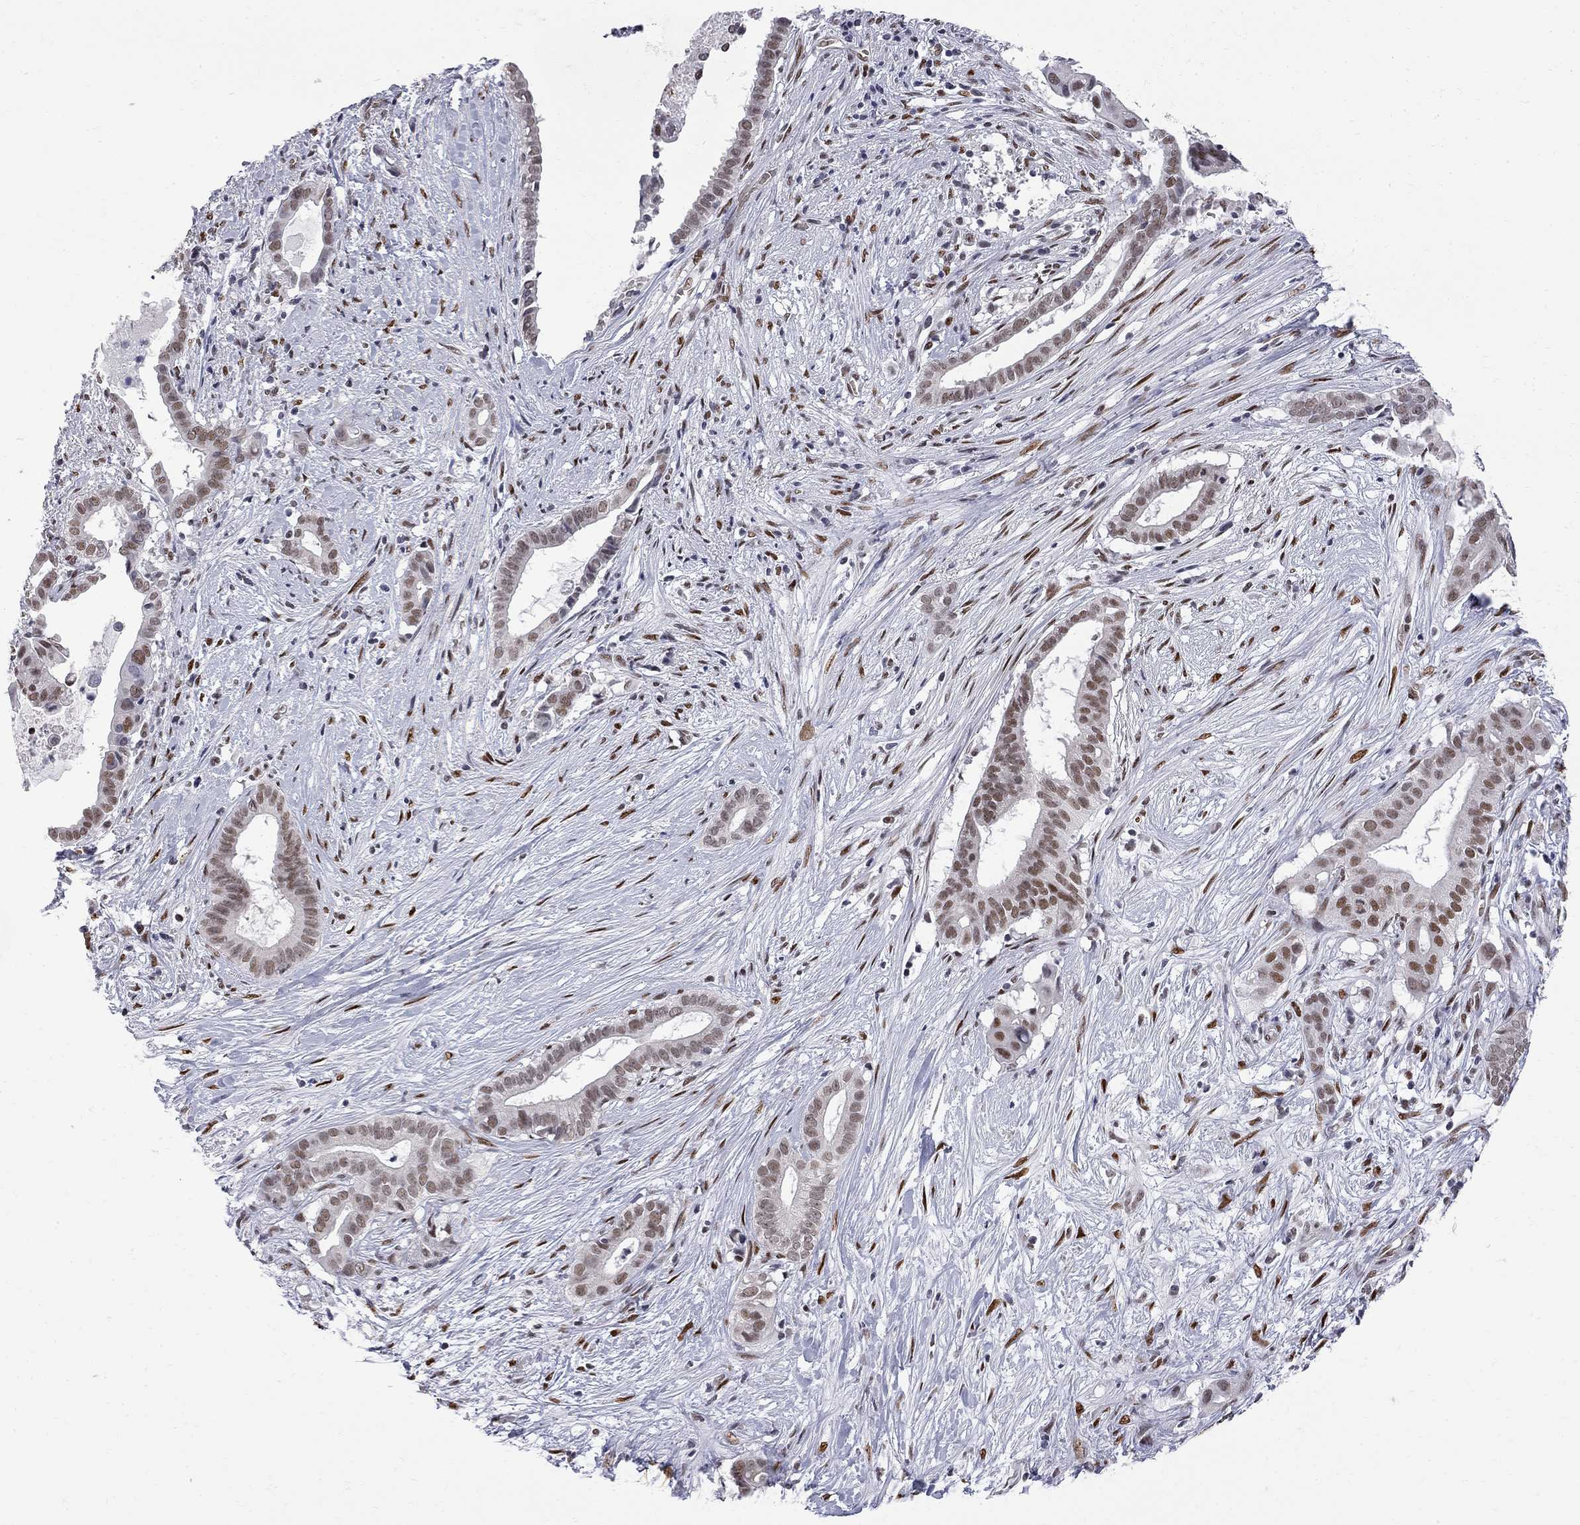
{"staining": {"intensity": "moderate", "quantity": "25%-75%", "location": "nuclear"}, "tissue": "pancreatic cancer", "cell_type": "Tumor cells", "image_type": "cancer", "snomed": [{"axis": "morphology", "description": "Adenocarcinoma, NOS"}, {"axis": "topography", "description": "Pancreas"}], "caption": "High-magnification brightfield microscopy of pancreatic cancer (adenocarcinoma) stained with DAB (3,3'-diaminobenzidine) (brown) and counterstained with hematoxylin (blue). tumor cells exhibit moderate nuclear staining is seen in about25%-75% of cells. The protein is shown in brown color, while the nuclei are stained blue.", "gene": "ZBTB47", "patient": {"sex": "male", "age": 61}}